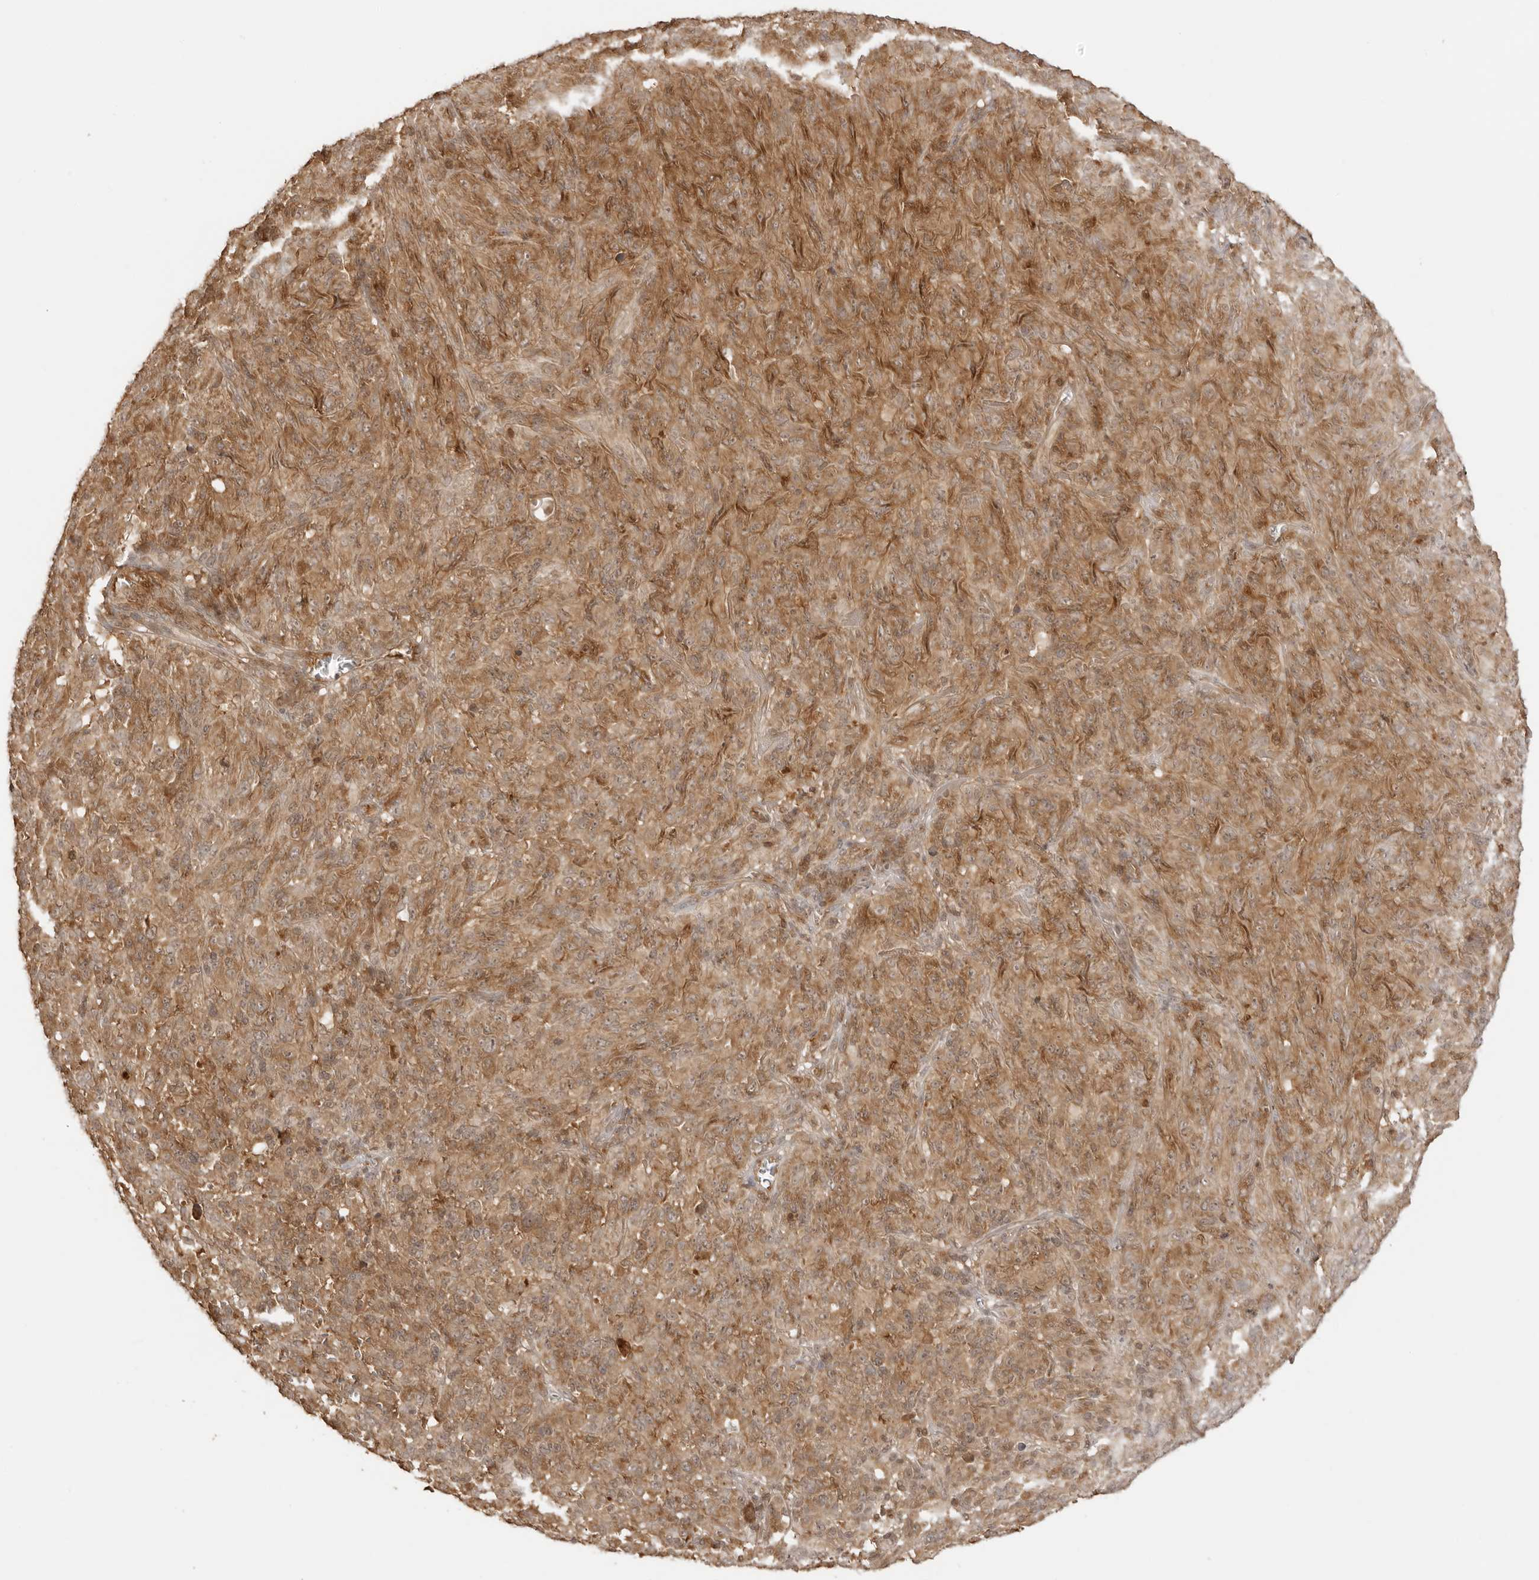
{"staining": {"intensity": "moderate", "quantity": ">75%", "location": "cytoplasmic/membranous"}, "tissue": "melanoma", "cell_type": "Tumor cells", "image_type": "cancer", "snomed": [{"axis": "morphology", "description": "Malignant melanoma, NOS"}, {"axis": "topography", "description": "Skin of head"}], "caption": "Immunohistochemical staining of malignant melanoma shows moderate cytoplasmic/membranous protein expression in approximately >75% of tumor cells. The protein of interest is stained brown, and the nuclei are stained in blue (DAB IHC with brightfield microscopy, high magnification).", "gene": "IKBKE", "patient": {"sex": "male", "age": 96}}